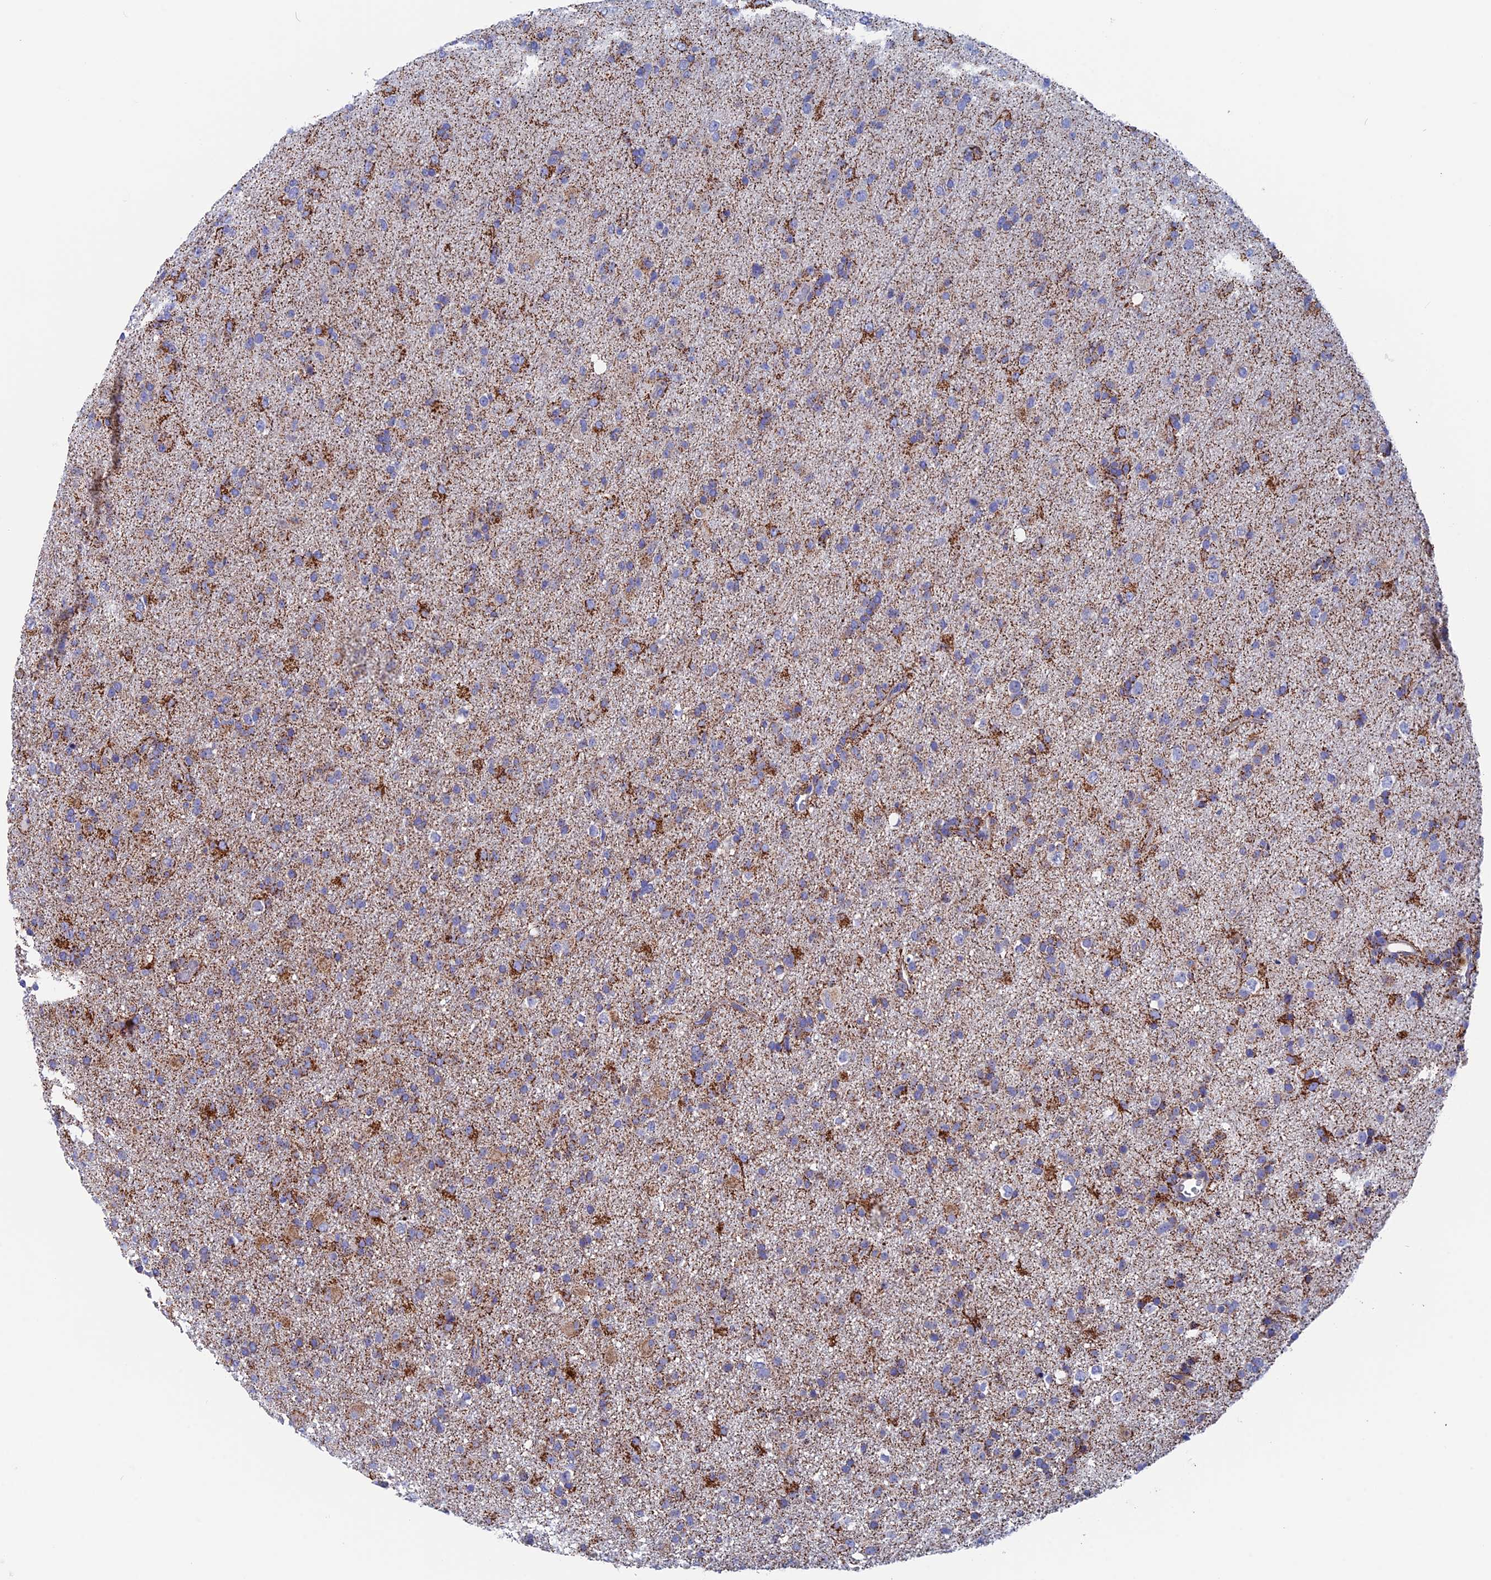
{"staining": {"intensity": "strong", "quantity": "<25%", "location": "cytoplasmic/membranous"}, "tissue": "glioma", "cell_type": "Tumor cells", "image_type": "cancer", "snomed": [{"axis": "morphology", "description": "Glioma, malignant, Low grade"}, {"axis": "topography", "description": "Brain"}], "caption": "Immunohistochemistry photomicrograph of human glioma stained for a protein (brown), which demonstrates medium levels of strong cytoplasmic/membranous staining in about <25% of tumor cells.", "gene": "WDR83", "patient": {"sex": "male", "age": 65}}